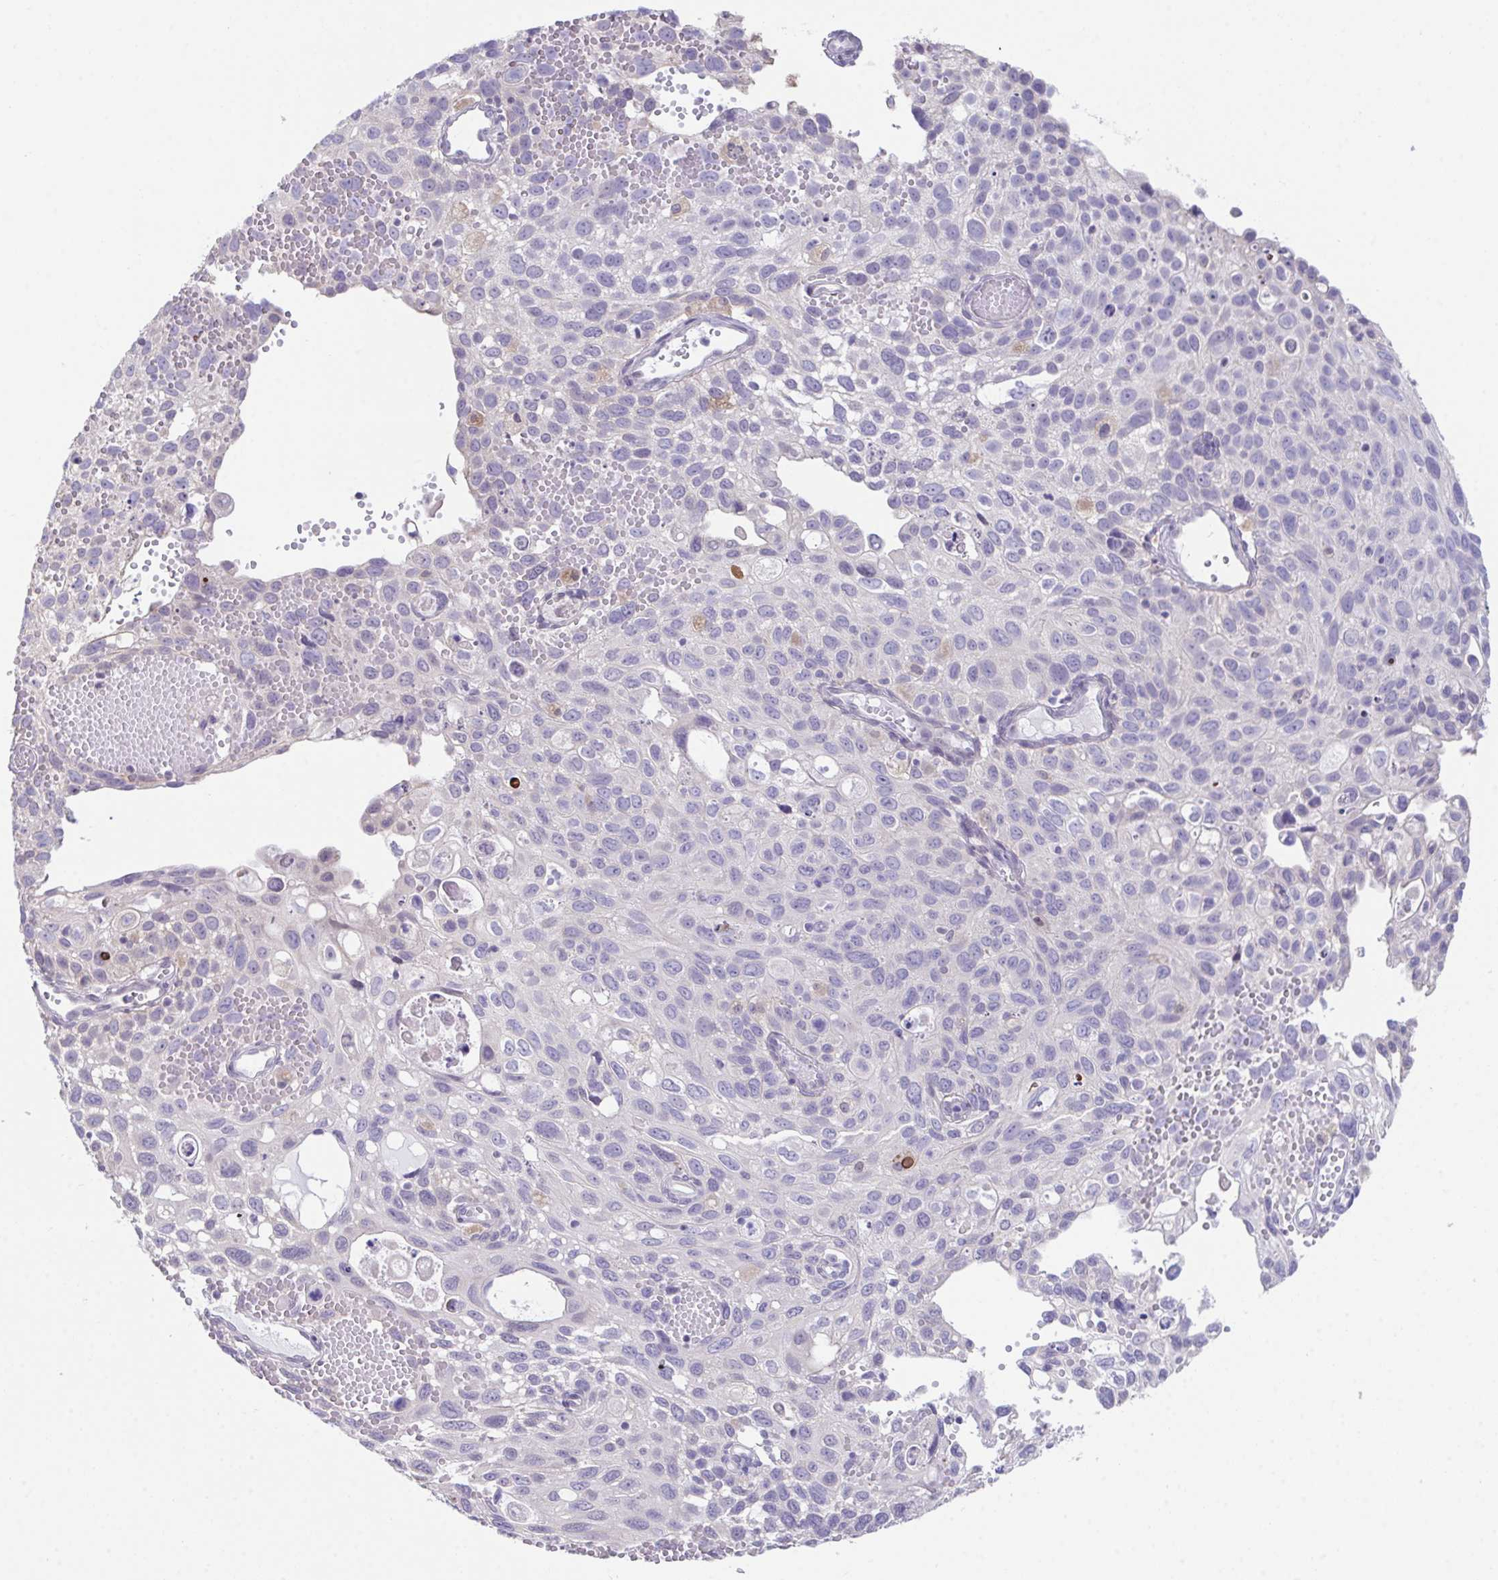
{"staining": {"intensity": "negative", "quantity": "none", "location": "none"}, "tissue": "cervical cancer", "cell_type": "Tumor cells", "image_type": "cancer", "snomed": [{"axis": "morphology", "description": "Squamous cell carcinoma, NOS"}, {"axis": "topography", "description": "Cervix"}], "caption": "Tumor cells are negative for brown protein staining in squamous cell carcinoma (cervical).", "gene": "ATP6V0D2", "patient": {"sex": "female", "age": 70}}